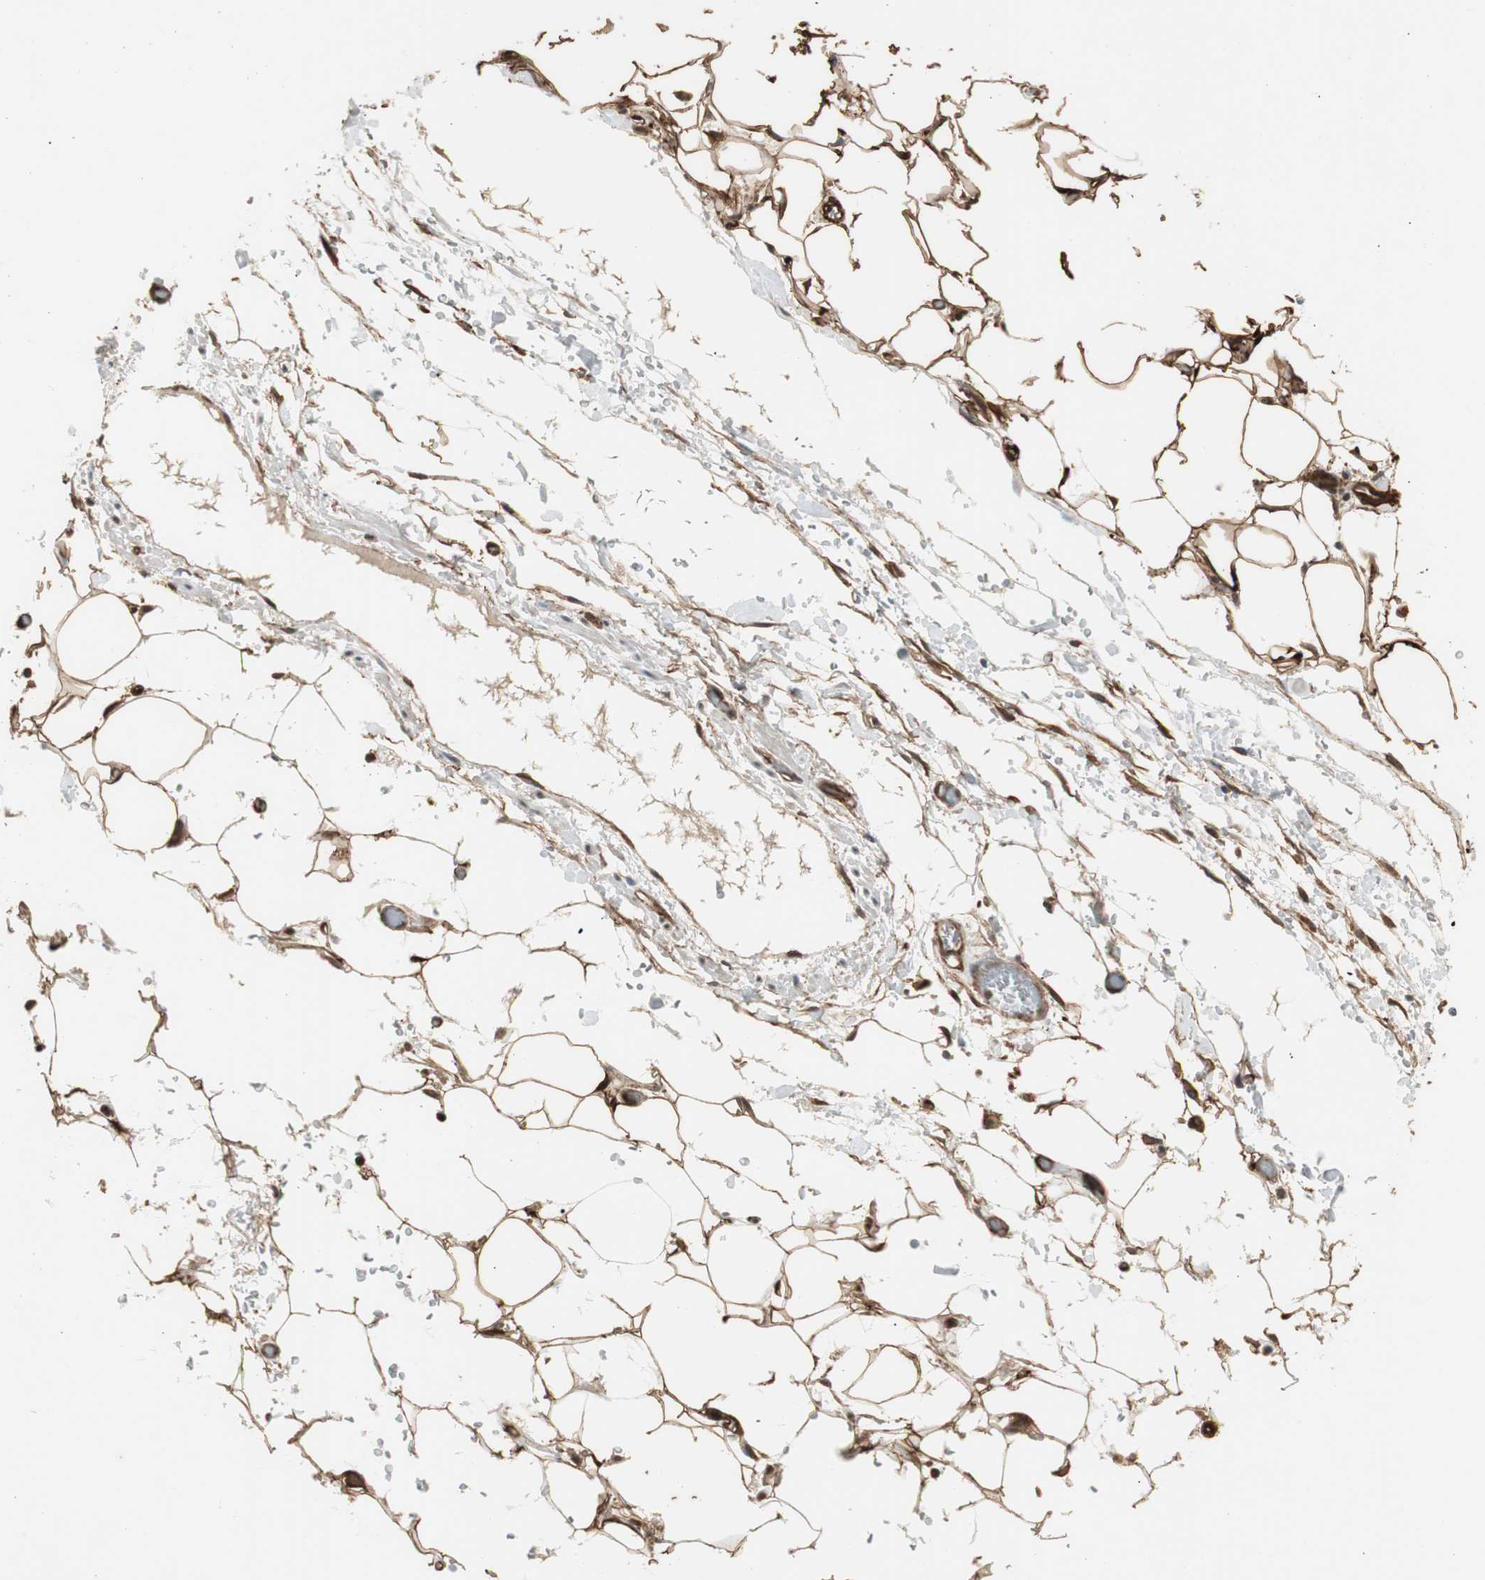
{"staining": {"intensity": "moderate", "quantity": ">75%", "location": "cytoplasmic/membranous"}, "tissue": "stomach cancer", "cell_type": "Tumor cells", "image_type": "cancer", "snomed": [{"axis": "morphology", "description": "Adenocarcinoma, NOS"}, {"axis": "topography", "description": "Stomach, lower"}], "caption": "About >75% of tumor cells in adenocarcinoma (stomach) demonstrate moderate cytoplasmic/membranous protein expression as visualized by brown immunohistochemical staining.", "gene": "PTPN11", "patient": {"sex": "male", "age": 84}}